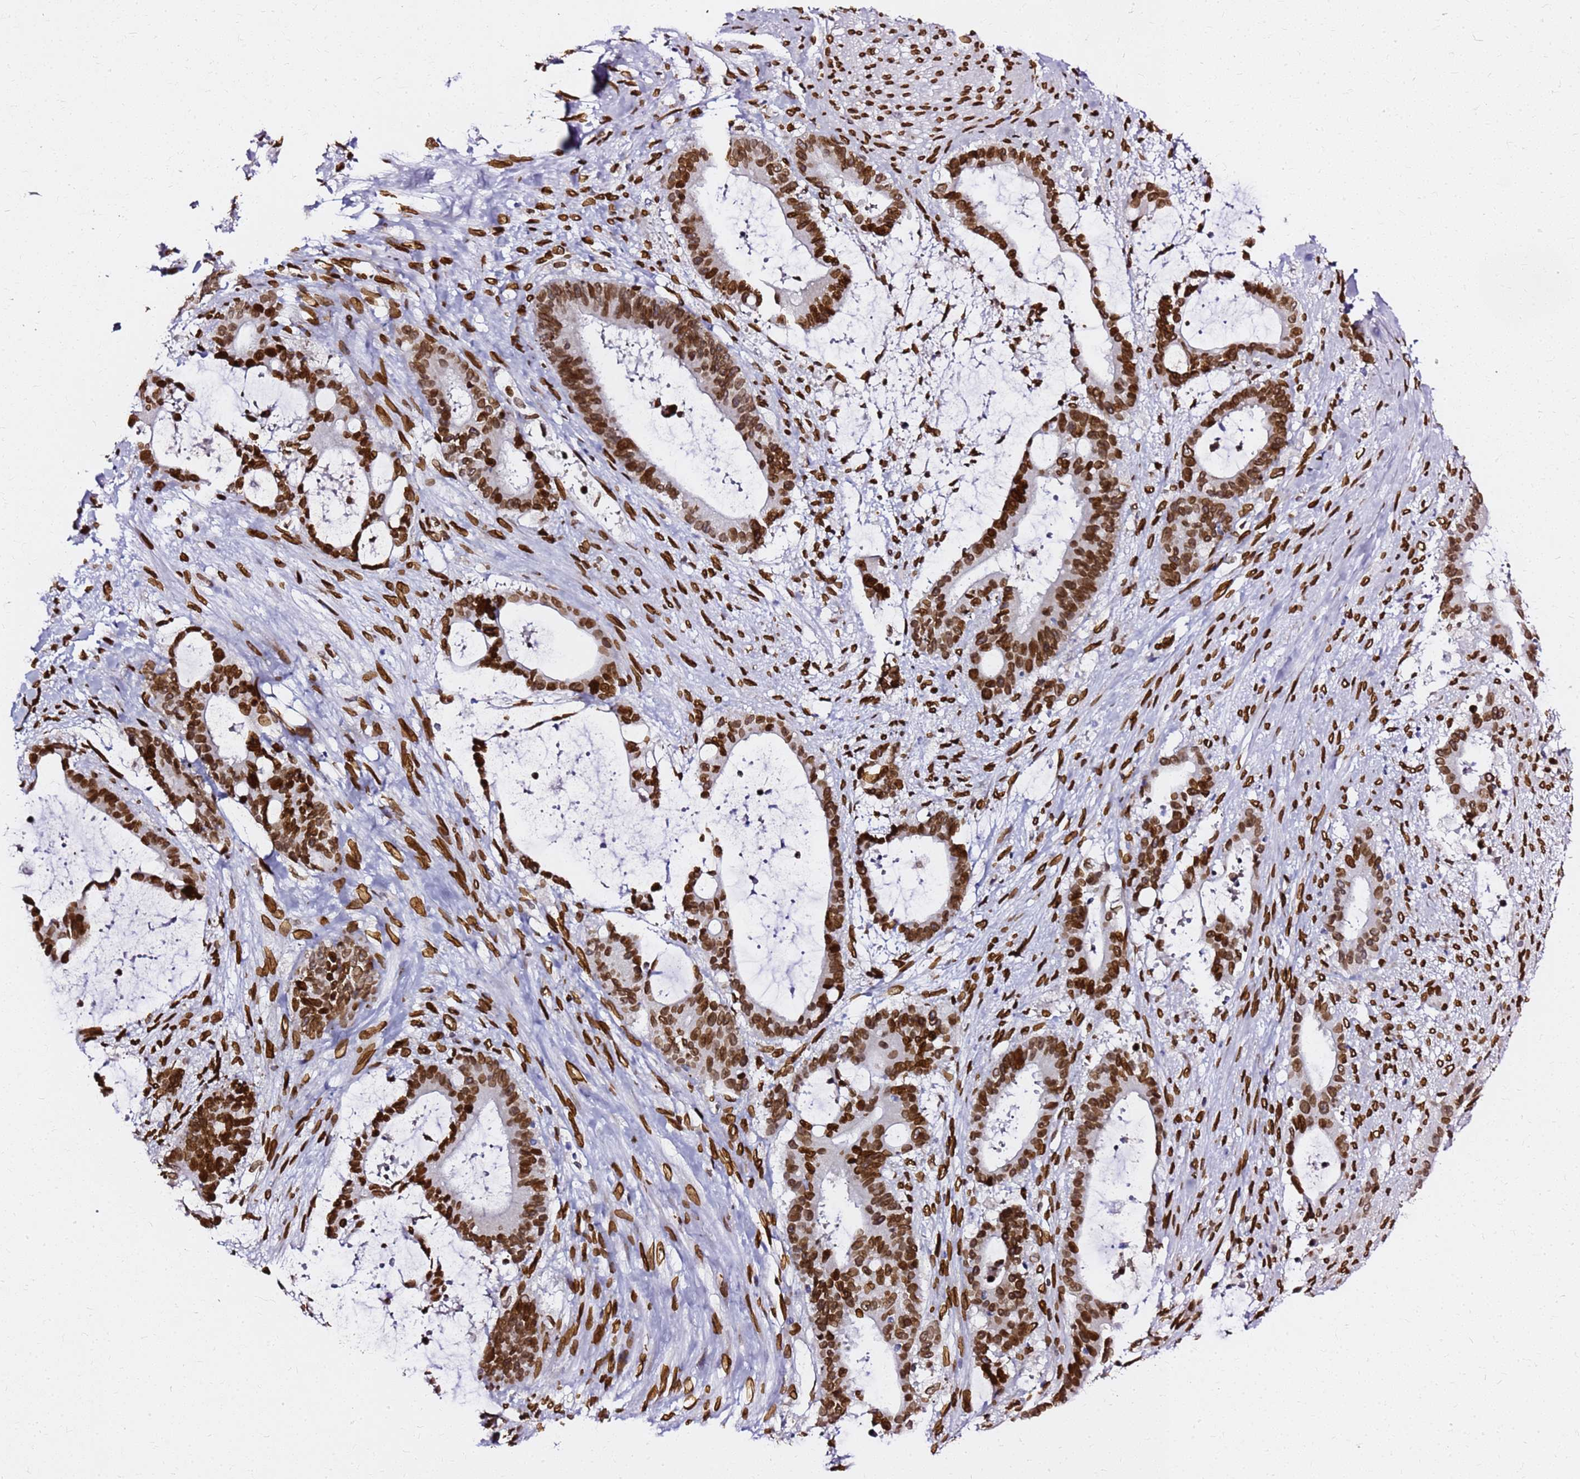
{"staining": {"intensity": "strong", "quantity": ">75%", "location": "cytoplasmic/membranous,nuclear"}, "tissue": "liver cancer", "cell_type": "Tumor cells", "image_type": "cancer", "snomed": [{"axis": "morphology", "description": "Normal tissue, NOS"}, {"axis": "morphology", "description": "Cholangiocarcinoma"}, {"axis": "topography", "description": "Liver"}, {"axis": "topography", "description": "Peripheral nerve tissue"}], "caption": "The micrograph displays immunohistochemical staining of liver cholangiocarcinoma. There is strong cytoplasmic/membranous and nuclear positivity is present in approximately >75% of tumor cells.", "gene": "C6orf141", "patient": {"sex": "female", "age": 73}}